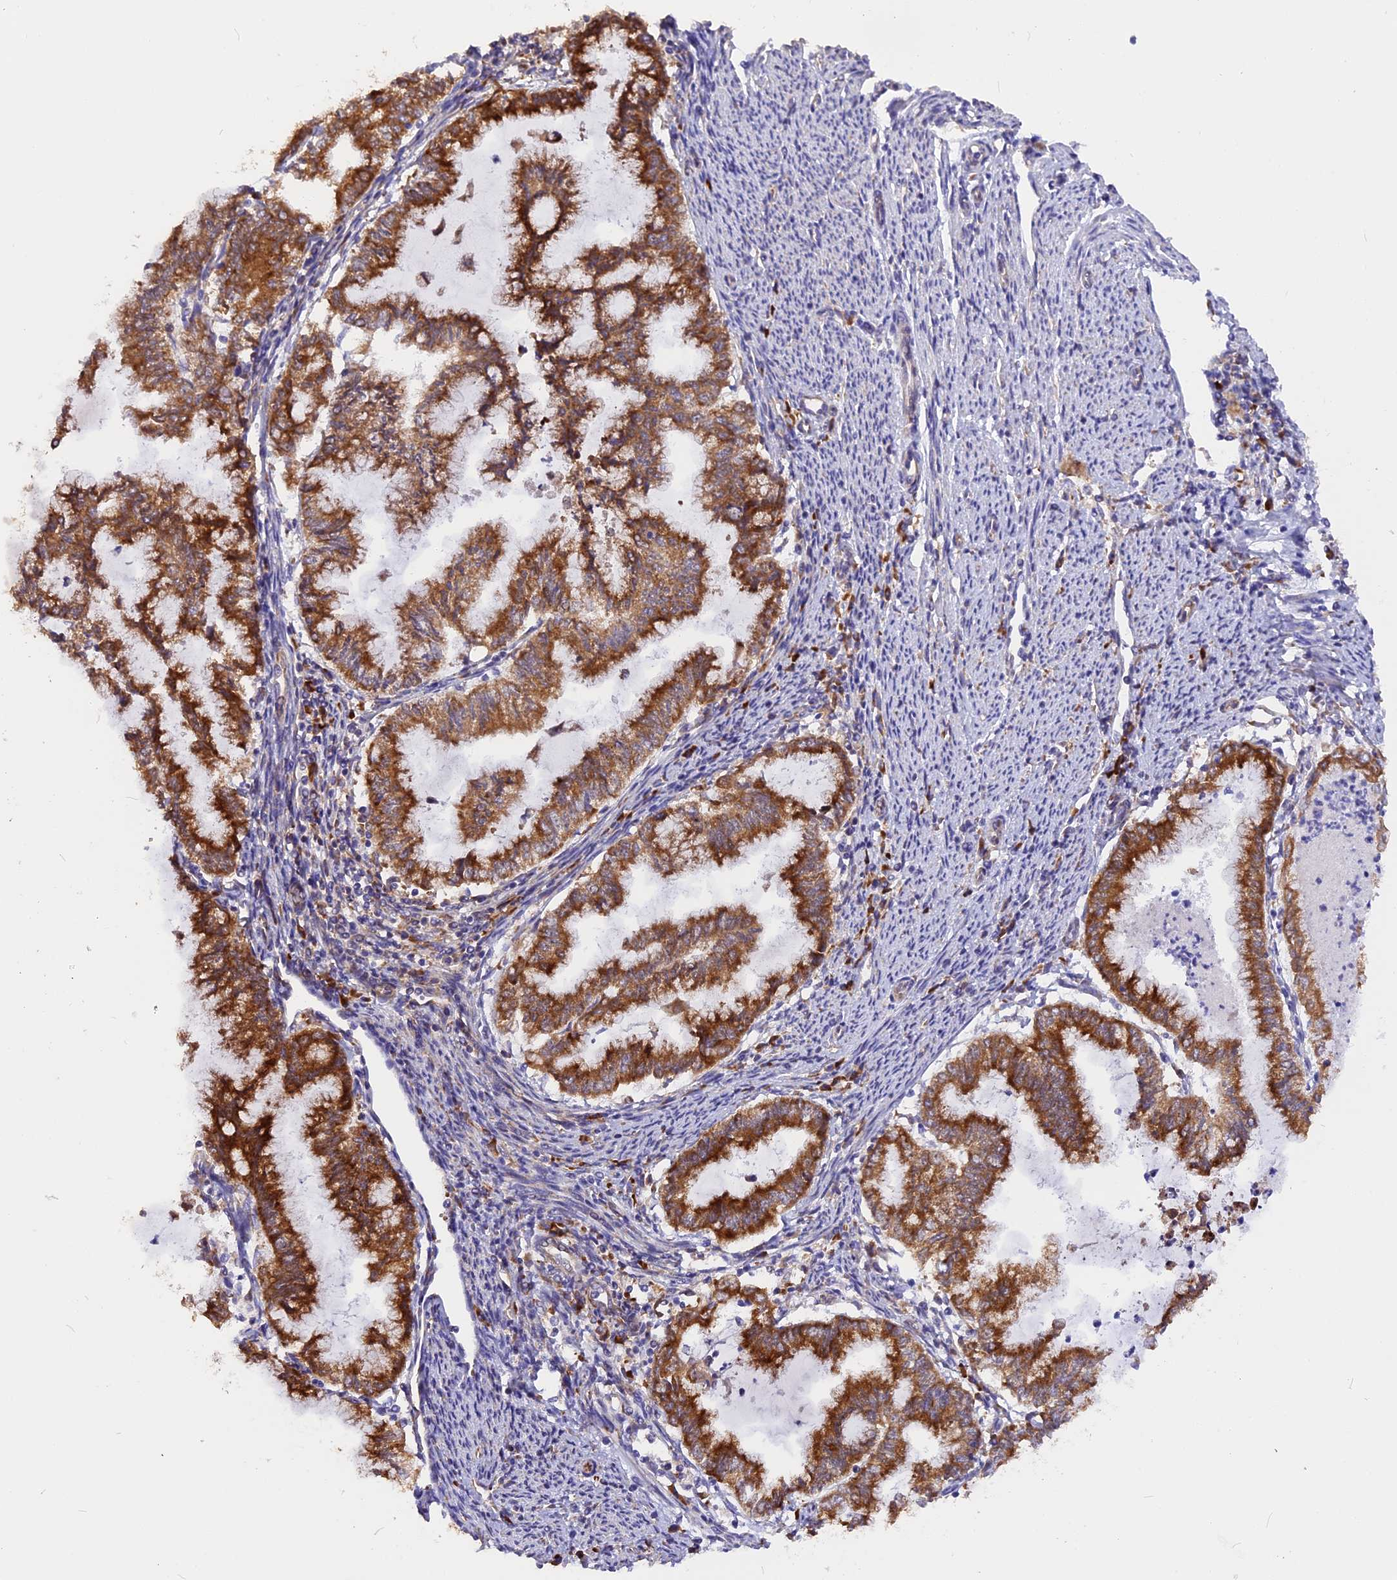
{"staining": {"intensity": "strong", "quantity": ">75%", "location": "cytoplasmic/membranous"}, "tissue": "endometrial cancer", "cell_type": "Tumor cells", "image_type": "cancer", "snomed": [{"axis": "morphology", "description": "Adenocarcinoma, NOS"}, {"axis": "topography", "description": "Endometrium"}], "caption": "Endometrial adenocarcinoma stained with a brown dye exhibits strong cytoplasmic/membranous positive positivity in about >75% of tumor cells.", "gene": "GNPTAB", "patient": {"sex": "female", "age": 79}}